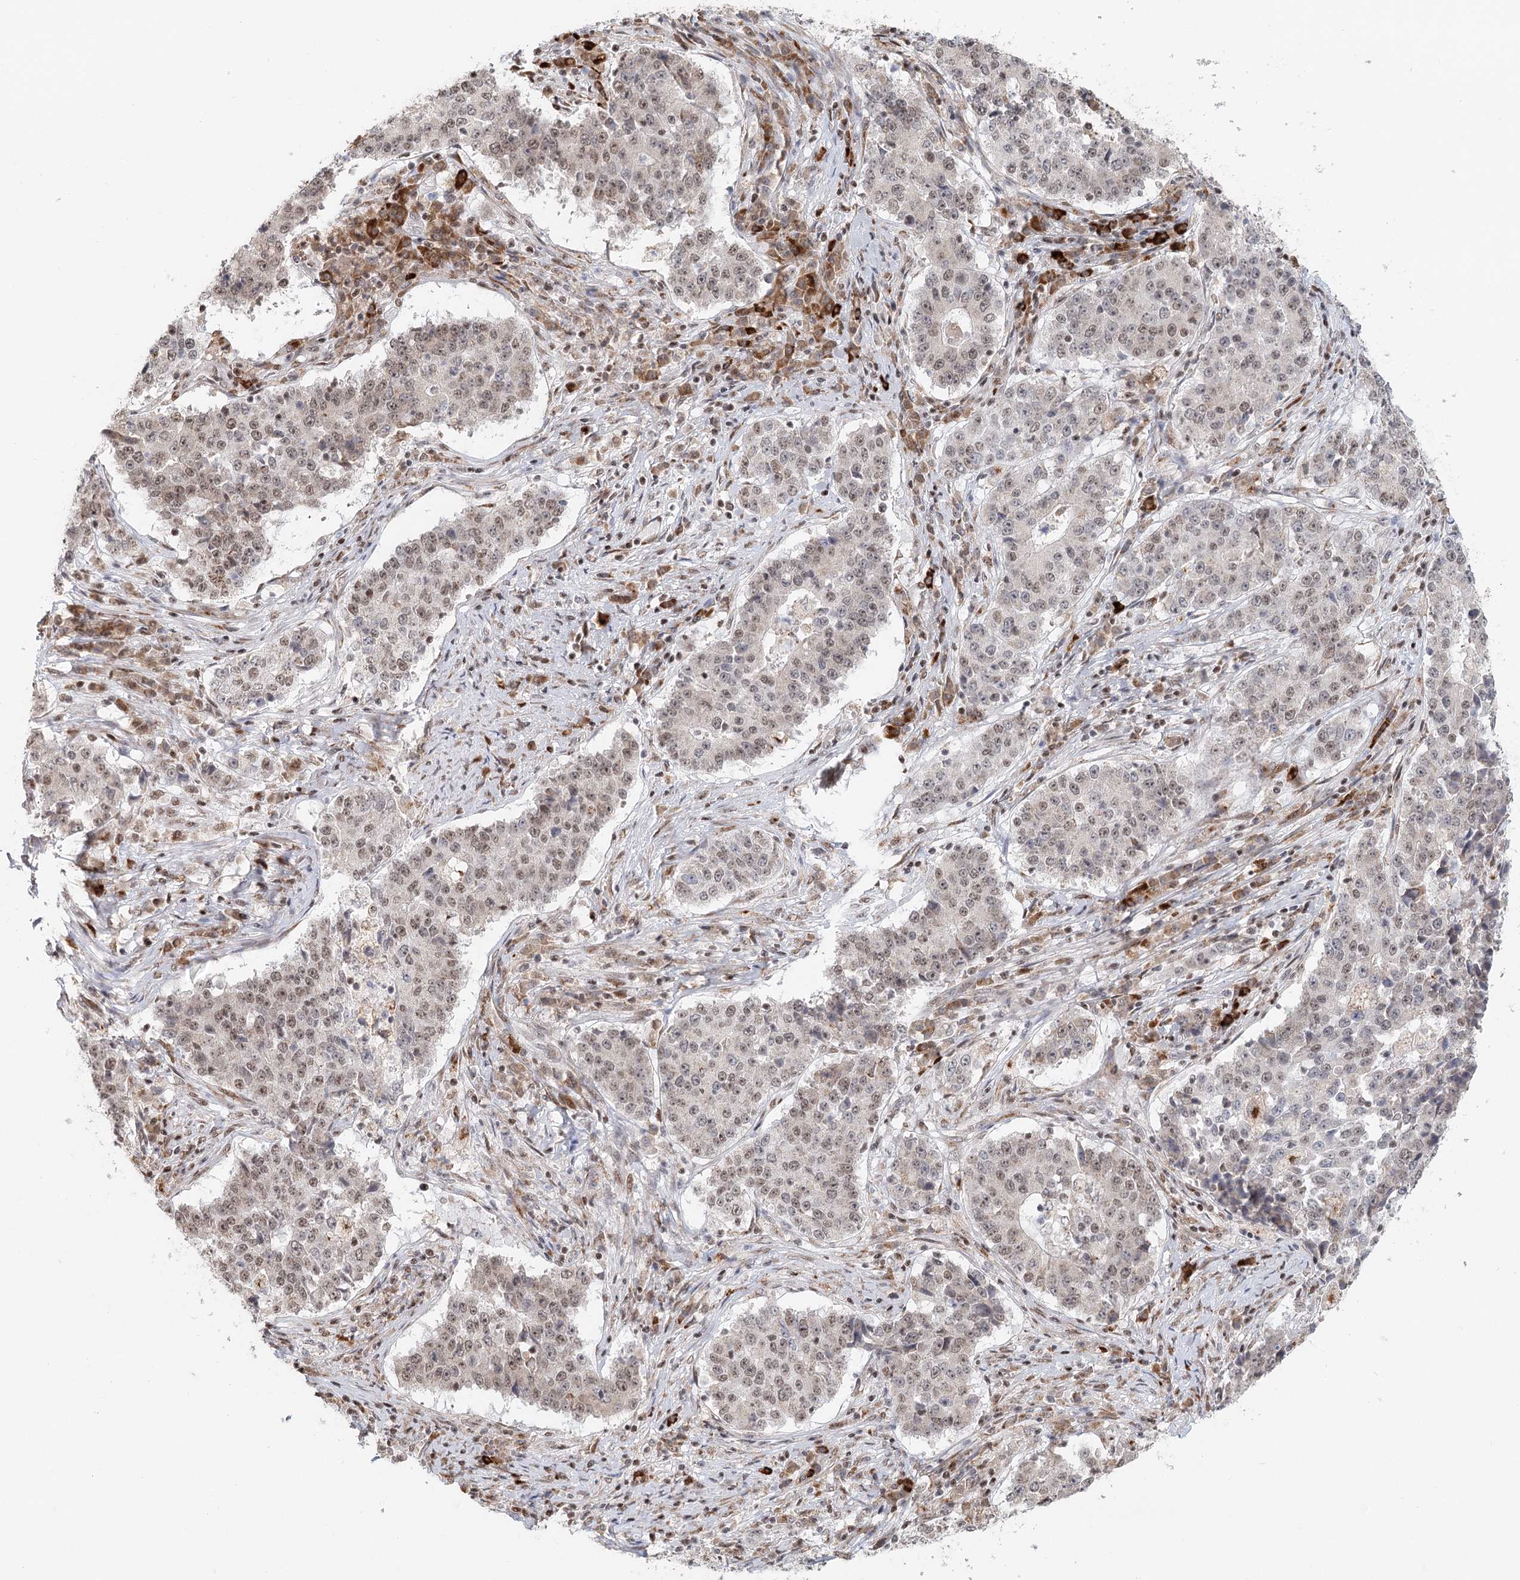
{"staining": {"intensity": "weak", "quantity": ">75%", "location": "nuclear"}, "tissue": "stomach cancer", "cell_type": "Tumor cells", "image_type": "cancer", "snomed": [{"axis": "morphology", "description": "Adenocarcinoma, NOS"}, {"axis": "topography", "description": "Stomach"}], "caption": "A brown stain highlights weak nuclear positivity of a protein in human stomach cancer tumor cells.", "gene": "BNIP5", "patient": {"sex": "male", "age": 59}}